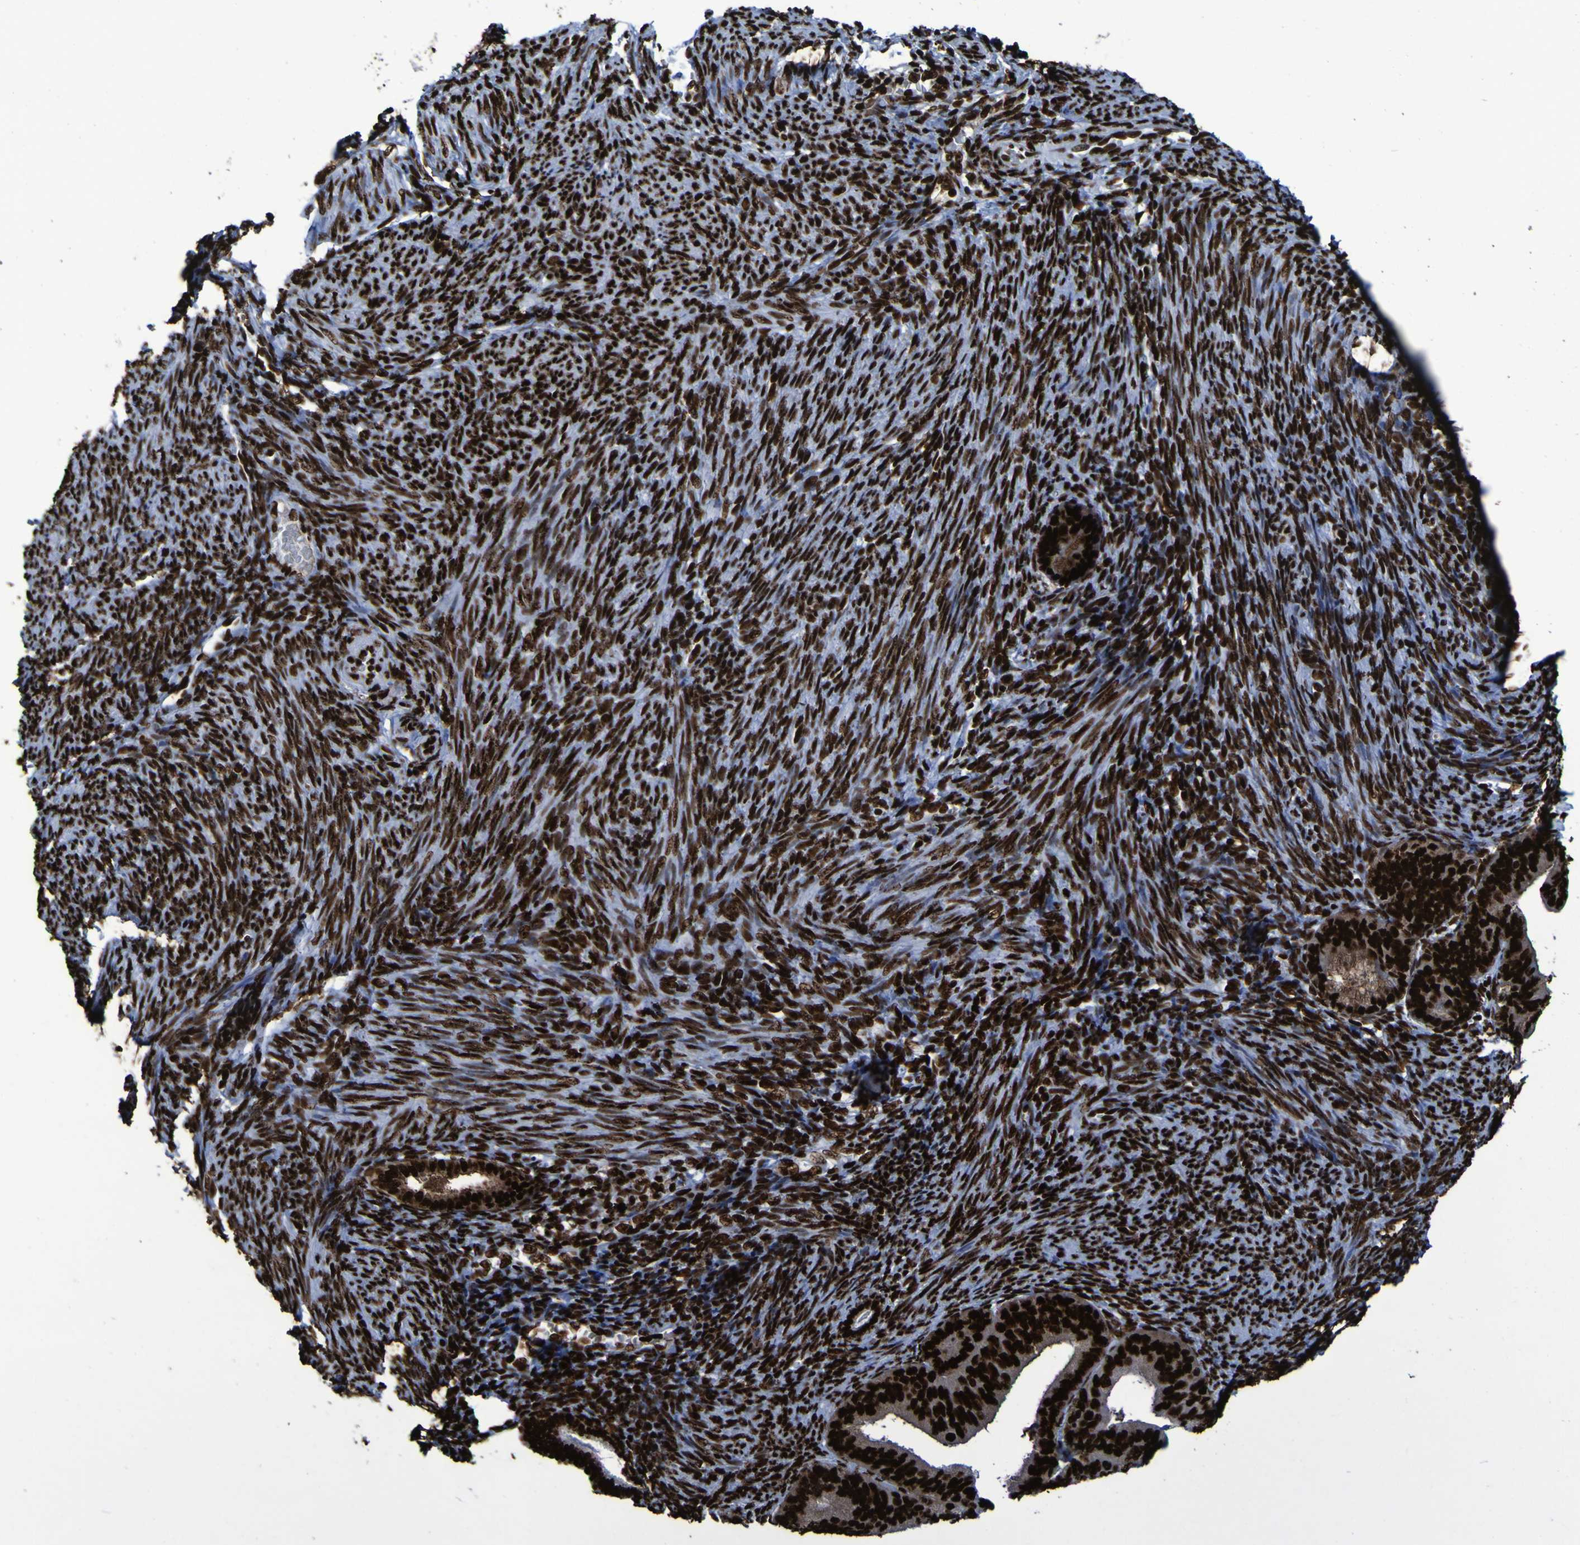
{"staining": {"intensity": "strong", "quantity": ">75%", "location": "nuclear"}, "tissue": "endometrial cancer", "cell_type": "Tumor cells", "image_type": "cancer", "snomed": [{"axis": "morphology", "description": "Adenocarcinoma, NOS"}, {"axis": "topography", "description": "Endometrium"}], "caption": "Immunohistochemical staining of endometrial cancer exhibits high levels of strong nuclear protein staining in approximately >75% of tumor cells.", "gene": "NPM1", "patient": {"sex": "female", "age": 63}}